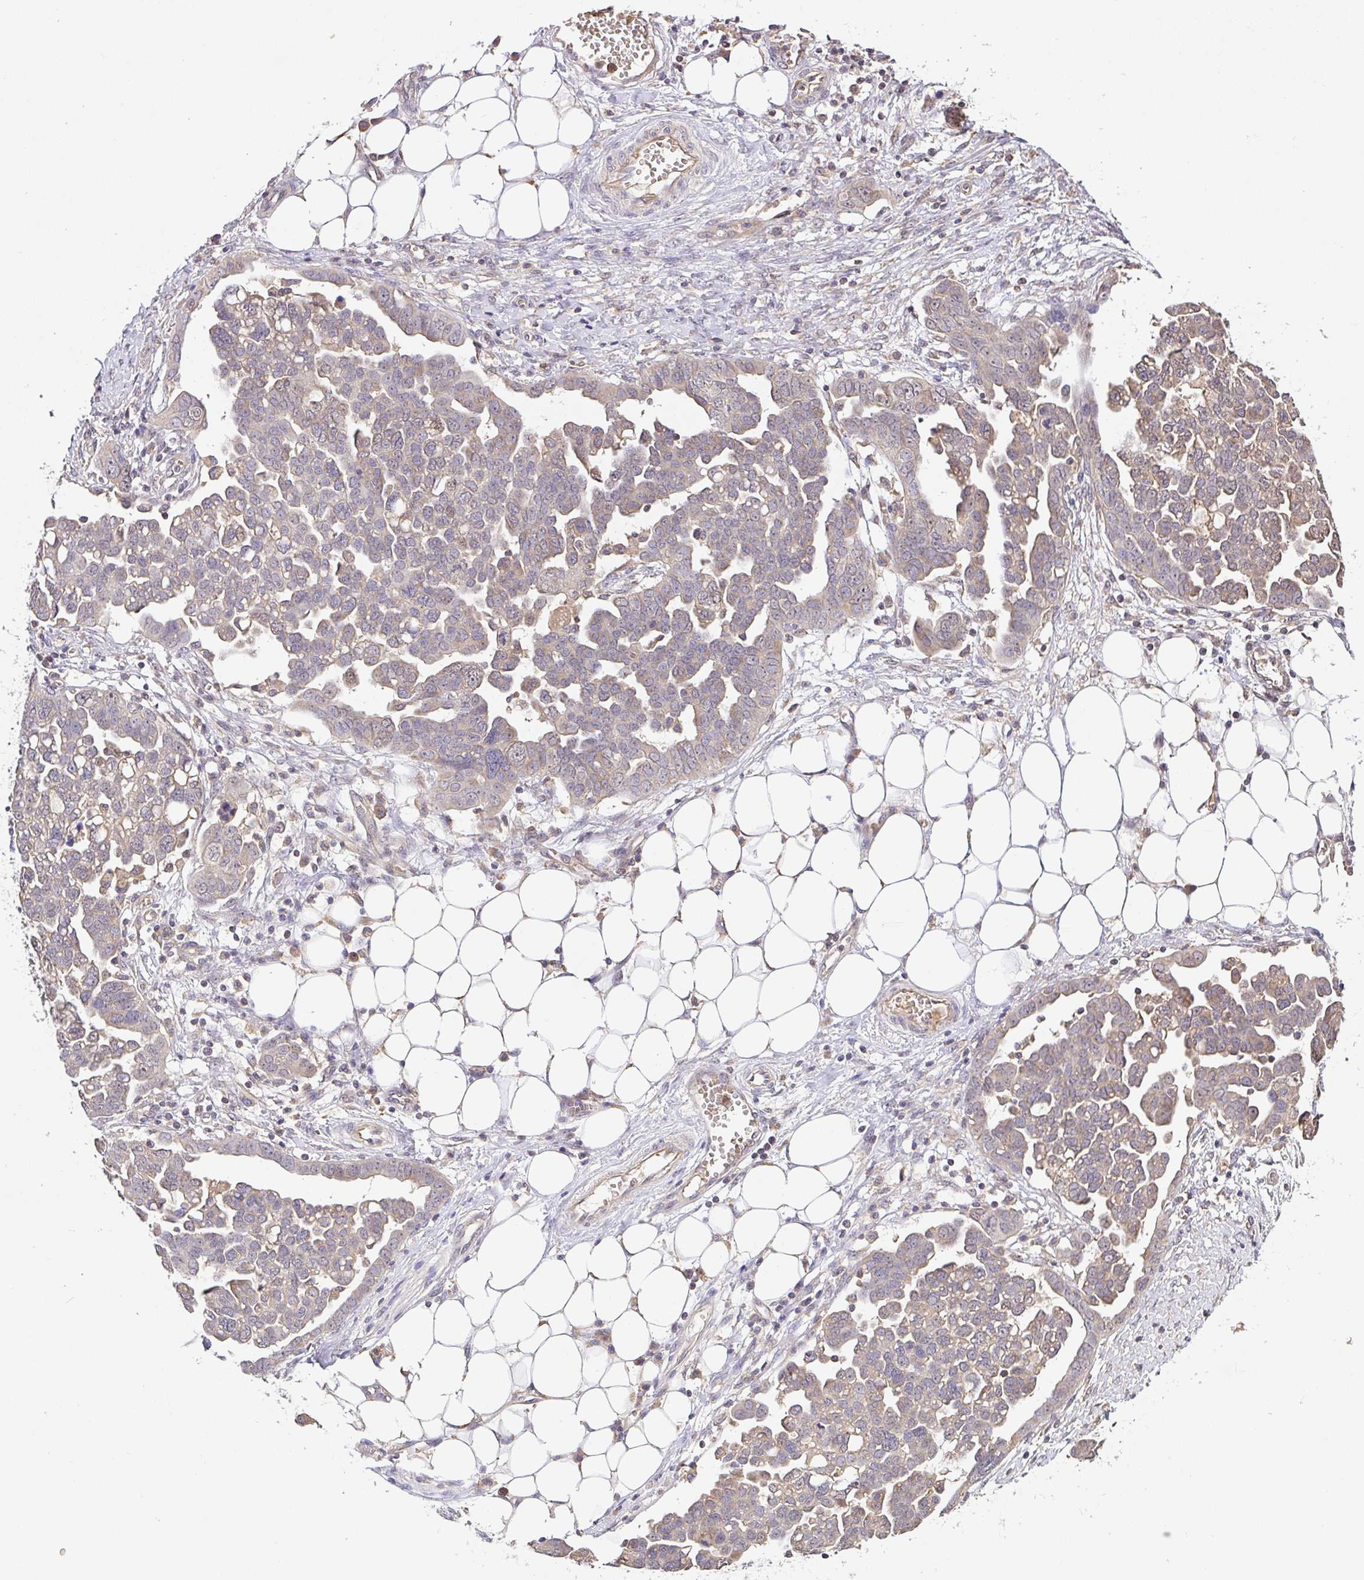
{"staining": {"intensity": "weak", "quantity": "<25%", "location": "cytoplasmic/membranous"}, "tissue": "ovarian cancer", "cell_type": "Tumor cells", "image_type": "cancer", "snomed": [{"axis": "morphology", "description": "Cystadenocarcinoma, serous, NOS"}, {"axis": "topography", "description": "Ovary"}], "caption": "This is a image of immunohistochemistry staining of serous cystadenocarcinoma (ovarian), which shows no staining in tumor cells. (IHC, brightfield microscopy, high magnification).", "gene": "C1QTNF9B", "patient": {"sex": "female", "age": 59}}